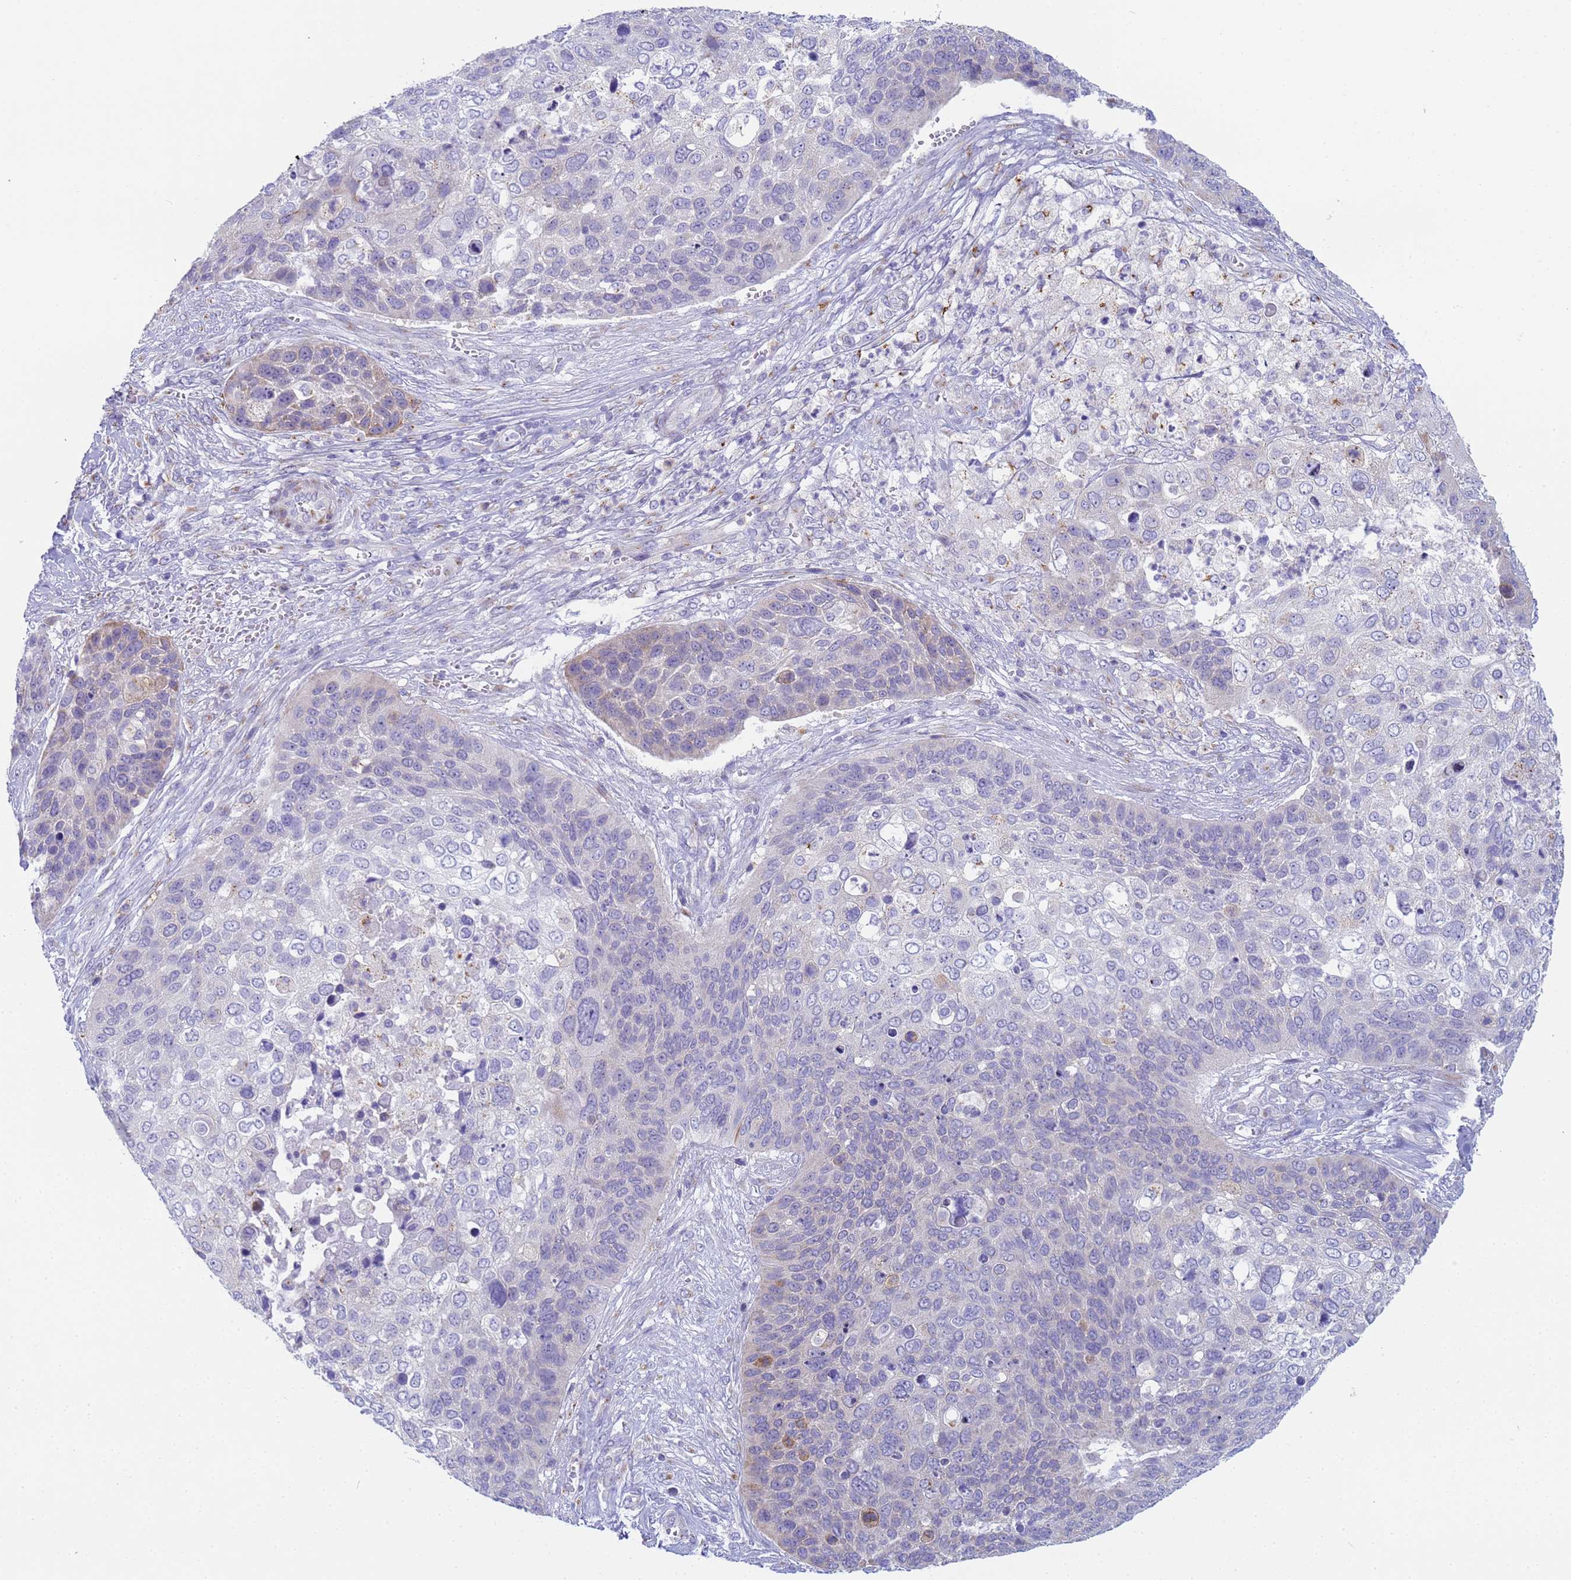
{"staining": {"intensity": "negative", "quantity": "none", "location": "none"}, "tissue": "skin cancer", "cell_type": "Tumor cells", "image_type": "cancer", "snomed": [{"axis": "morphology", "description": "Basal cell carcinoma"}, {"axis": "topography", "description": "Skin"}], "caption": "Tumor cells show no significant protein staining in skin basal cell carcinoma.", "gene": "CR1", "patient": {"sex": "female", "age": 74}}